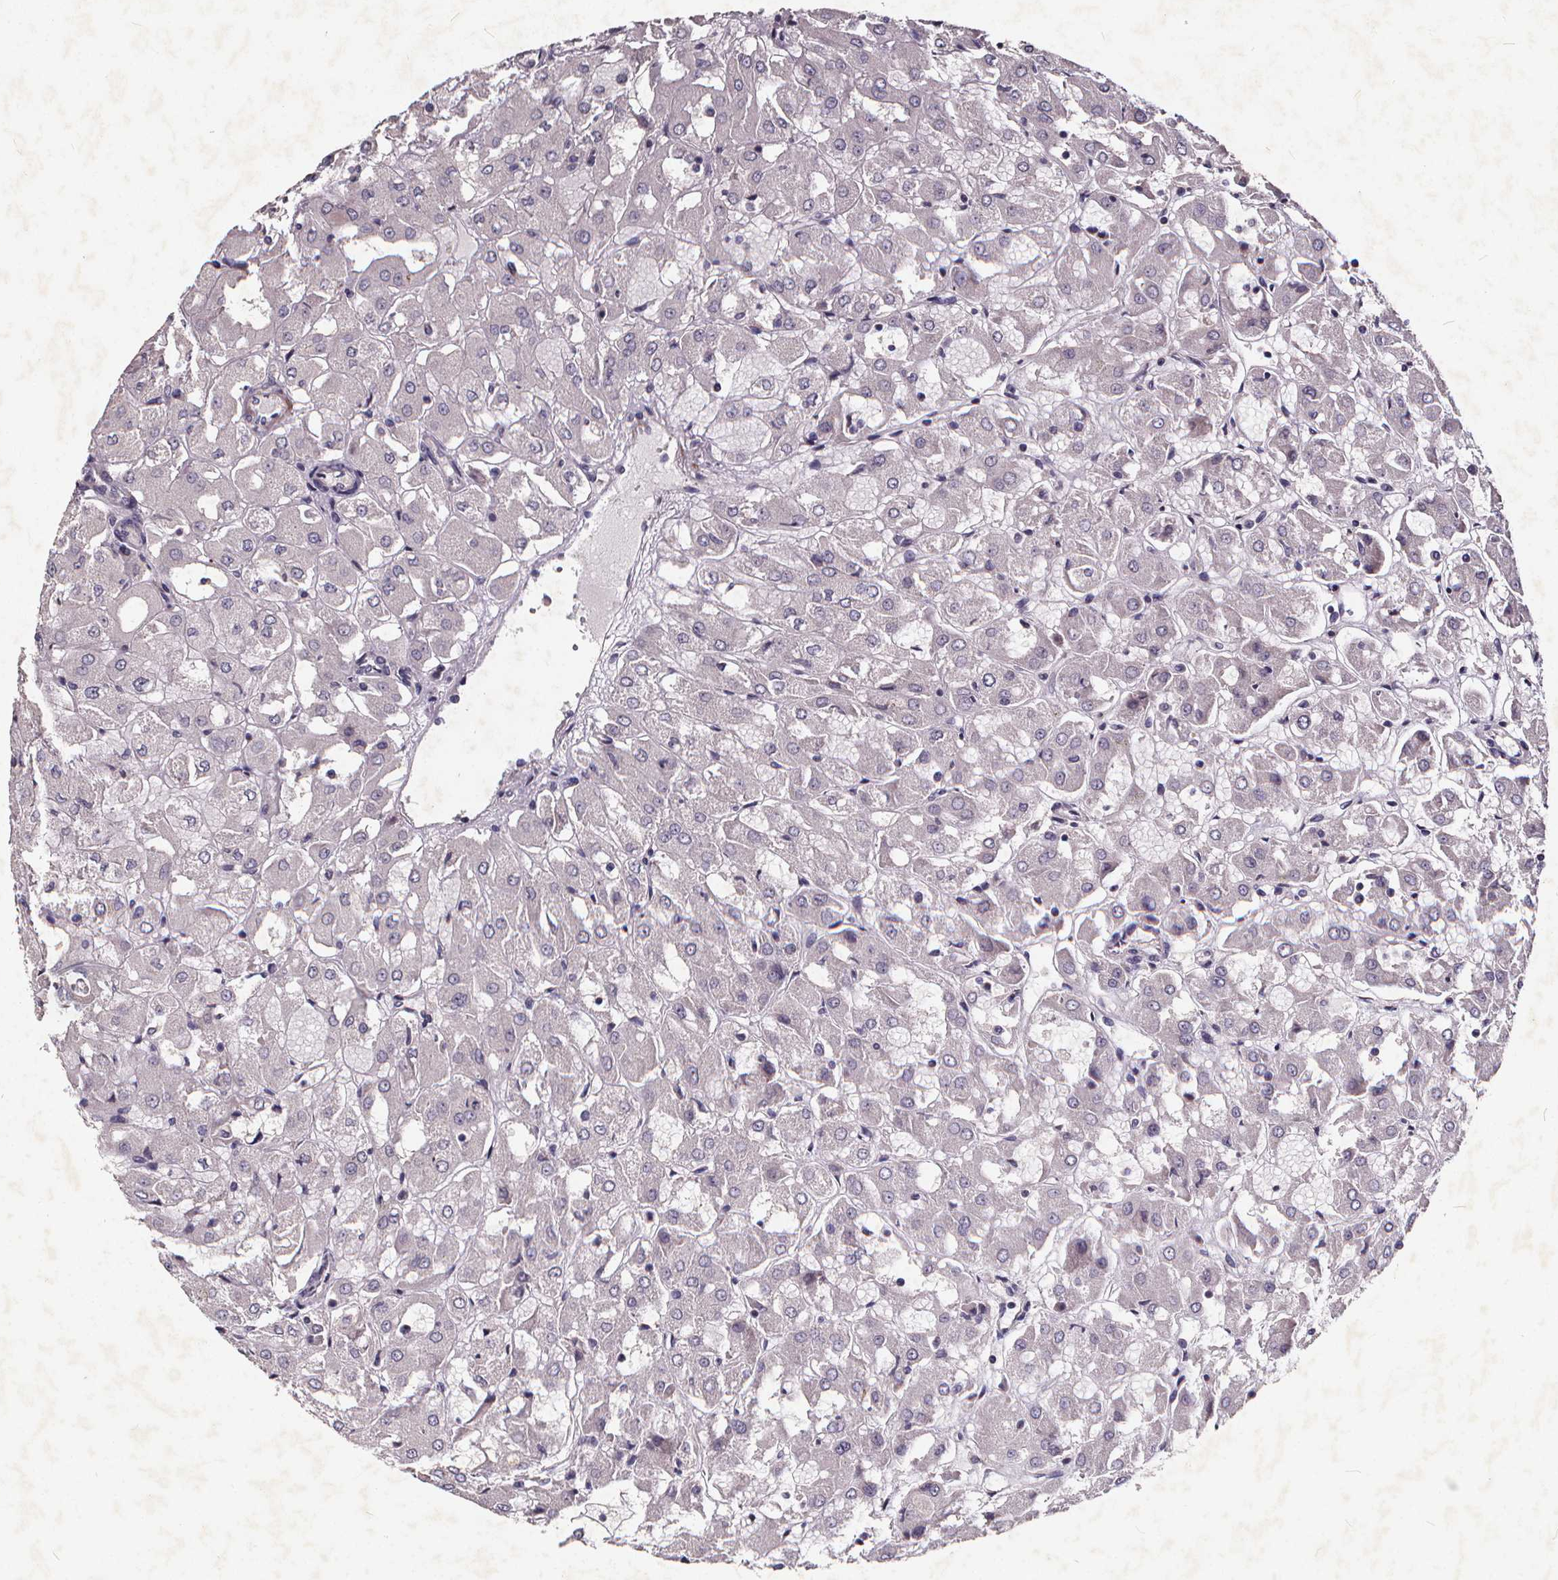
{"staining": {"intensity": "negative", "quantity": "none", "location": "none"}, "tissue": "renal cancer", "cell_type": "Tumor cells", "image_type": "cancer", "snomed": [{"axis": "morphology", "description": "Adenocarcinoma, NOS"}, {"axis": "topography", "description": "Kidney"}], "caption": "This is an IHC photomicrograph of renal cancer. There is no expression in tumor cells.", "gene": "TSPAN14", "patient": {"sex": "male", "age": 72}}